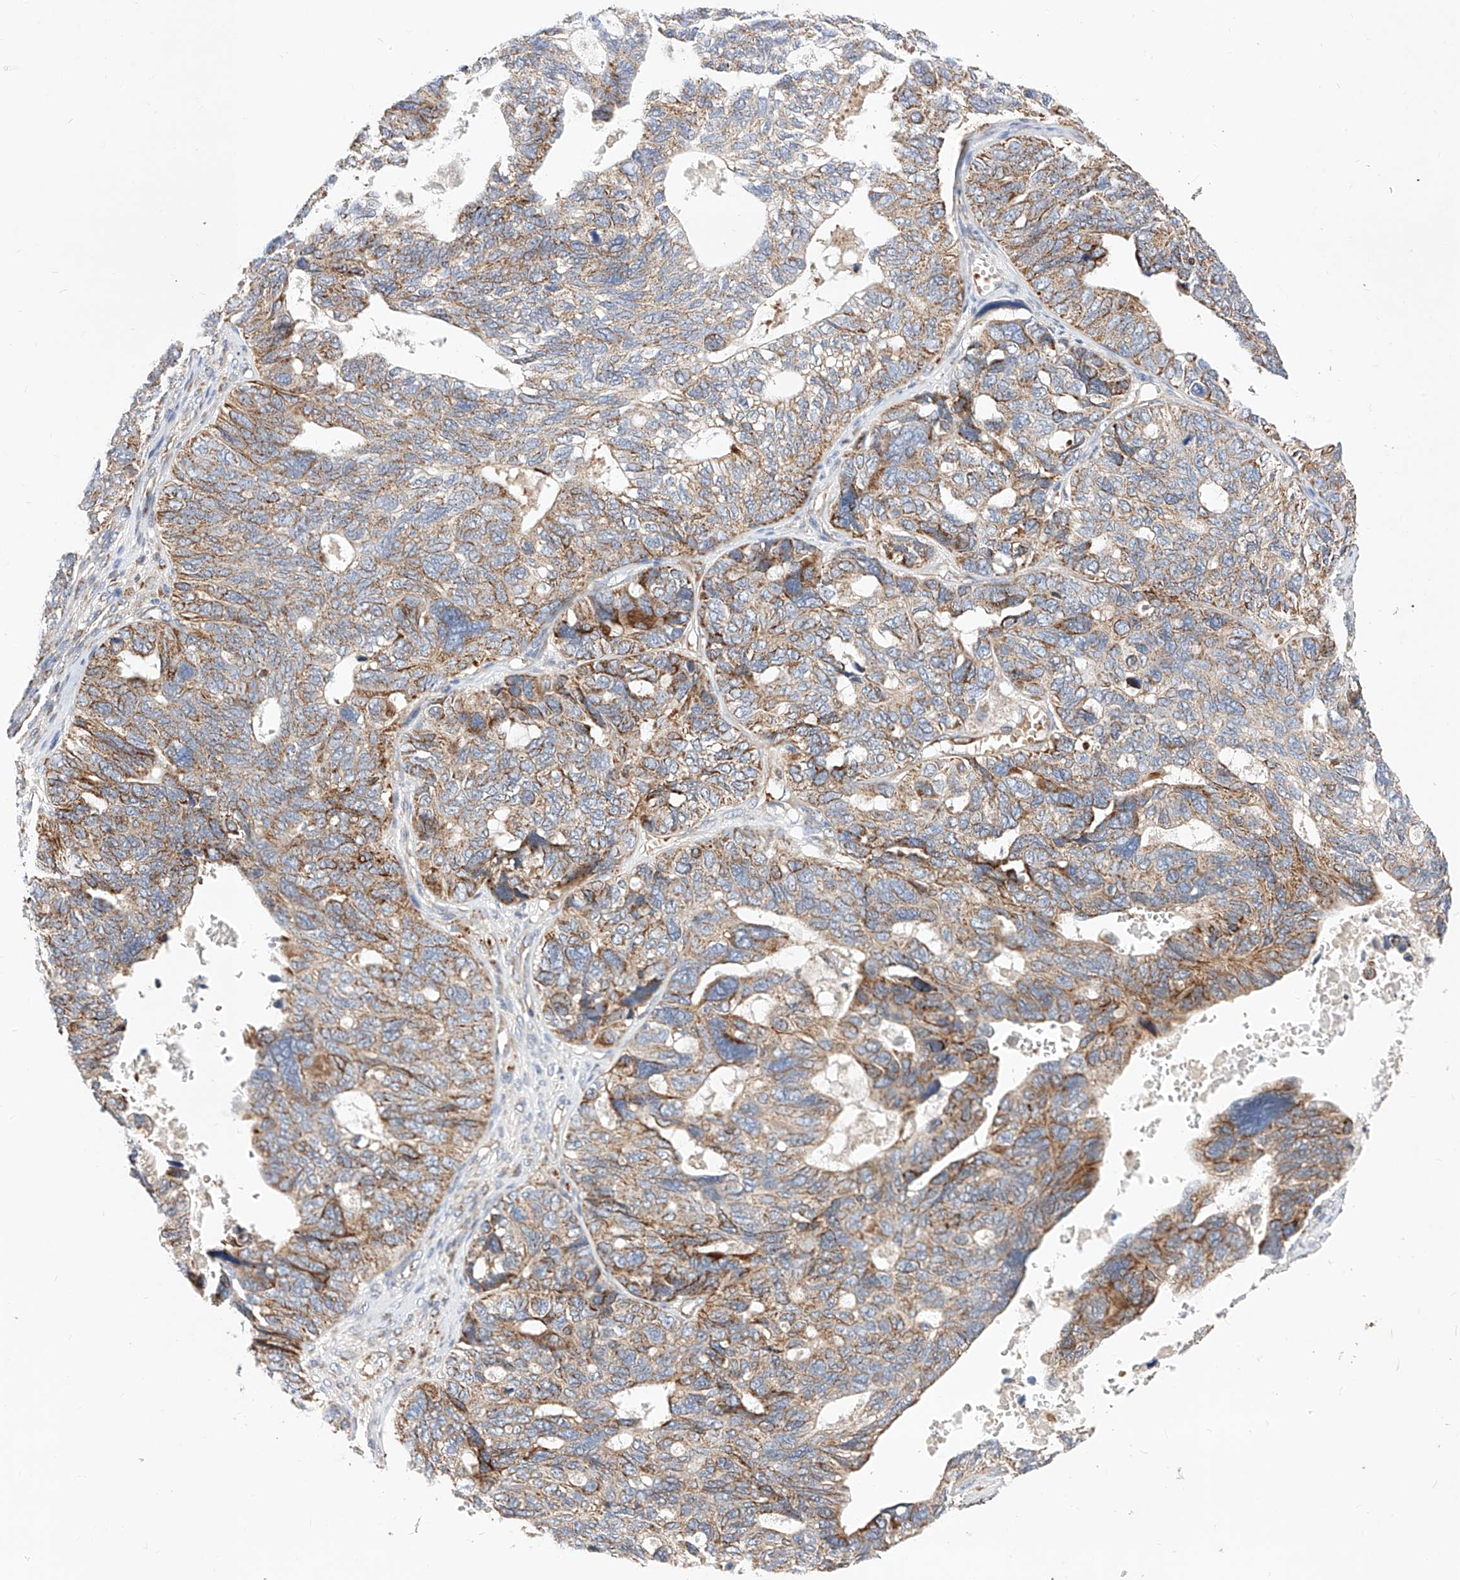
{"staining": {"intensity": "moderate", "quantity": ">75%", "location": "cytoplasmic/membranous"}, "tissue": "ovarian cancer", "cell_type": "Tumor cells", "image_type": "cancer", "snomed": [{"axis": "morphology", "description": "Cystadenocarcinoma, serous, NOS"}, {"axis": "topography", "description": "Ovary"}], "caption": "Ovarian cancer was stained to show a protein in brown. There is medium levels of moderate cytoplasmic/membranous expression in approximately >75% of tumor cells. (Stains: DAB in brown, nuclei in blue, Microscopy: brightfield microscopy at high magnification).", "gene": "NR1D1", "patient": {"sex": "female", "age": 79}}